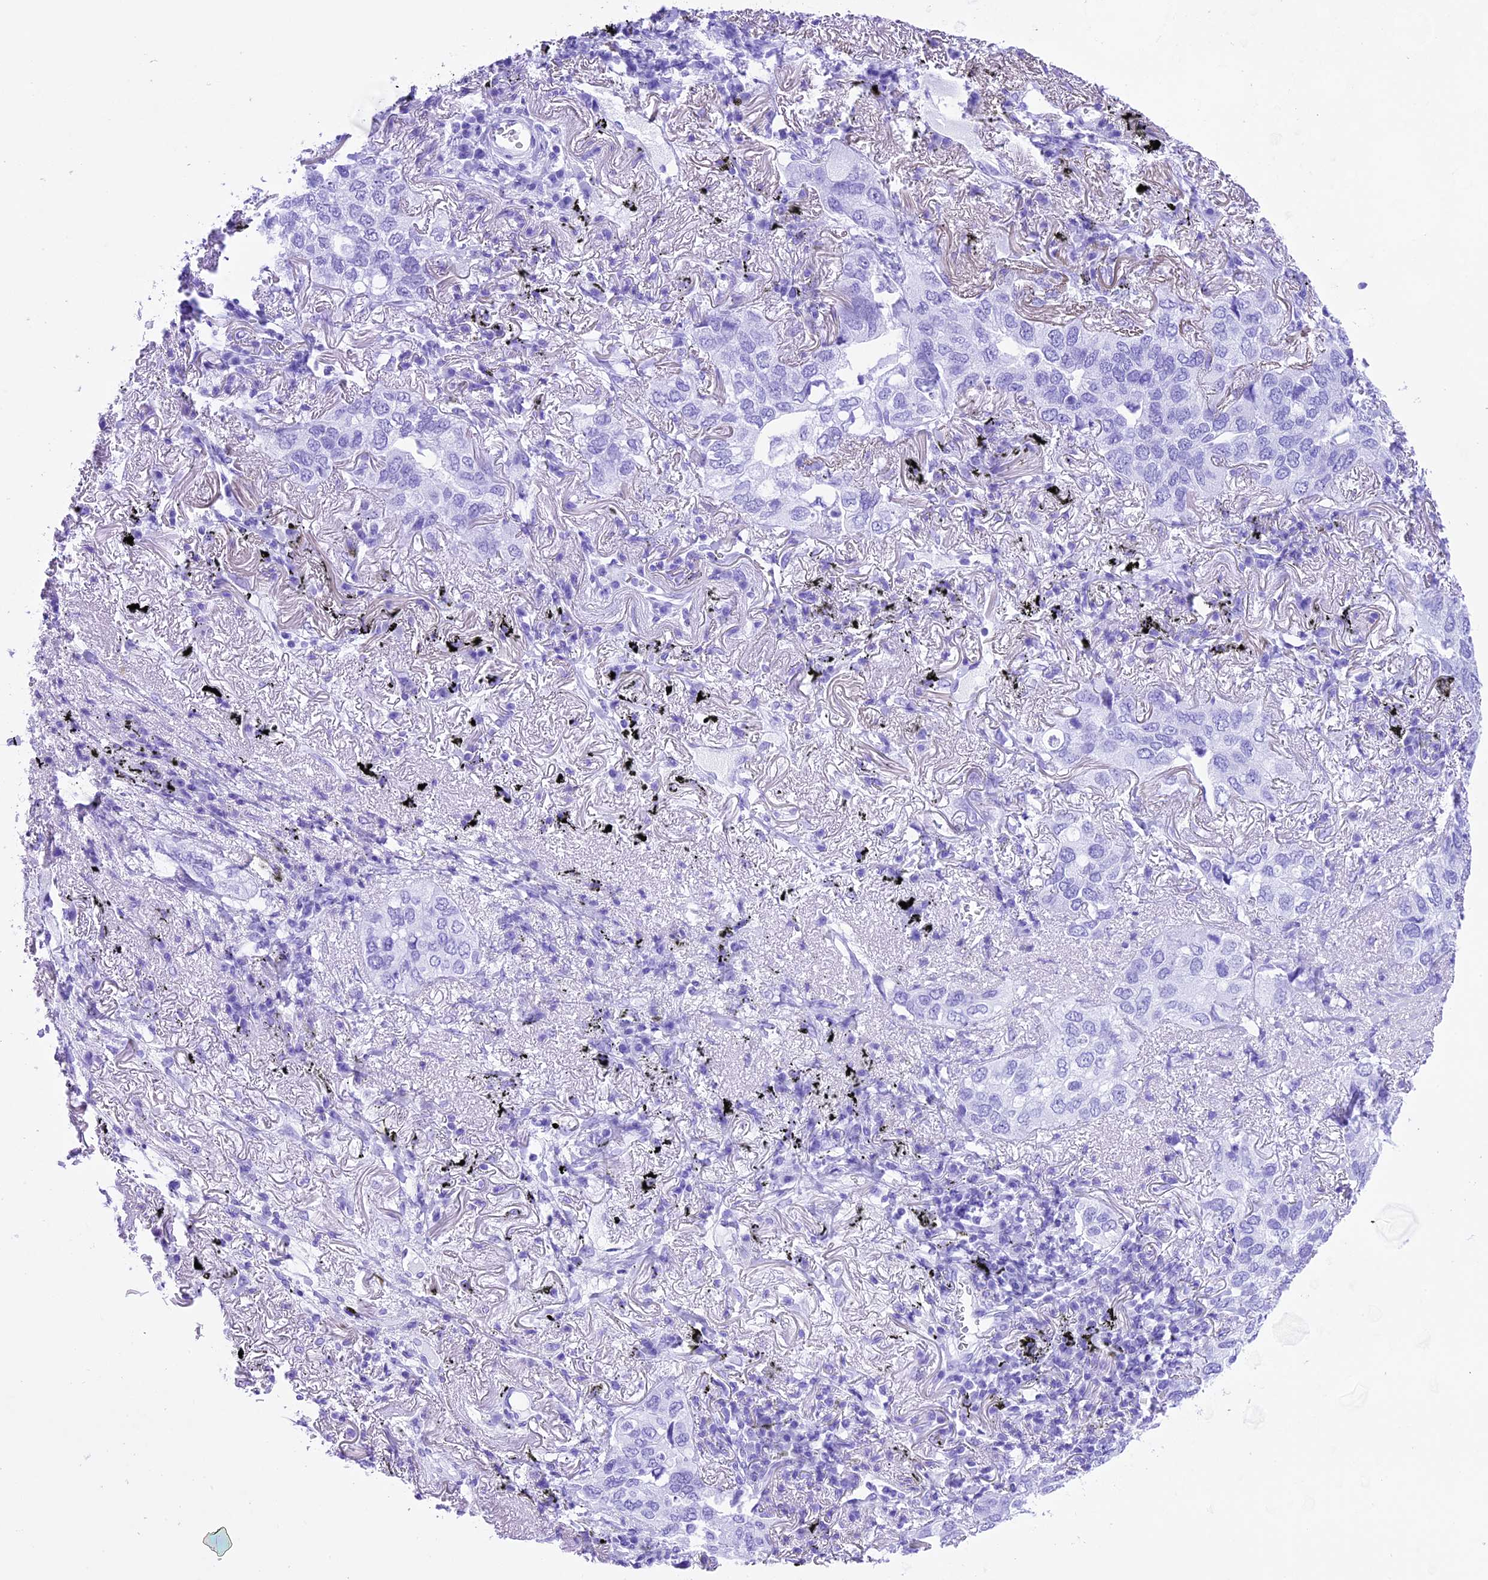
{"staining": {"intensity": "negative", "quantity": "none", "location": "none"}, "tissue": "lung cancer", "cell_type": "Tumor cells", "image_type": "cancer", "snomed": [{"axis": "morphology", "description": "Adenocarcinoma, NOS"}, {"axis": "topography", "description": "Lung"}], "caption": "Photomicrograph shows no protein expression in tumor cells of lung cancer tissue. (Brightfield microscopy of DAB (3,3'-diaminobenzidine) IHC at high magnification).", "gene": "SPRED1", "patient": {"sex": "male", "age": 65}}